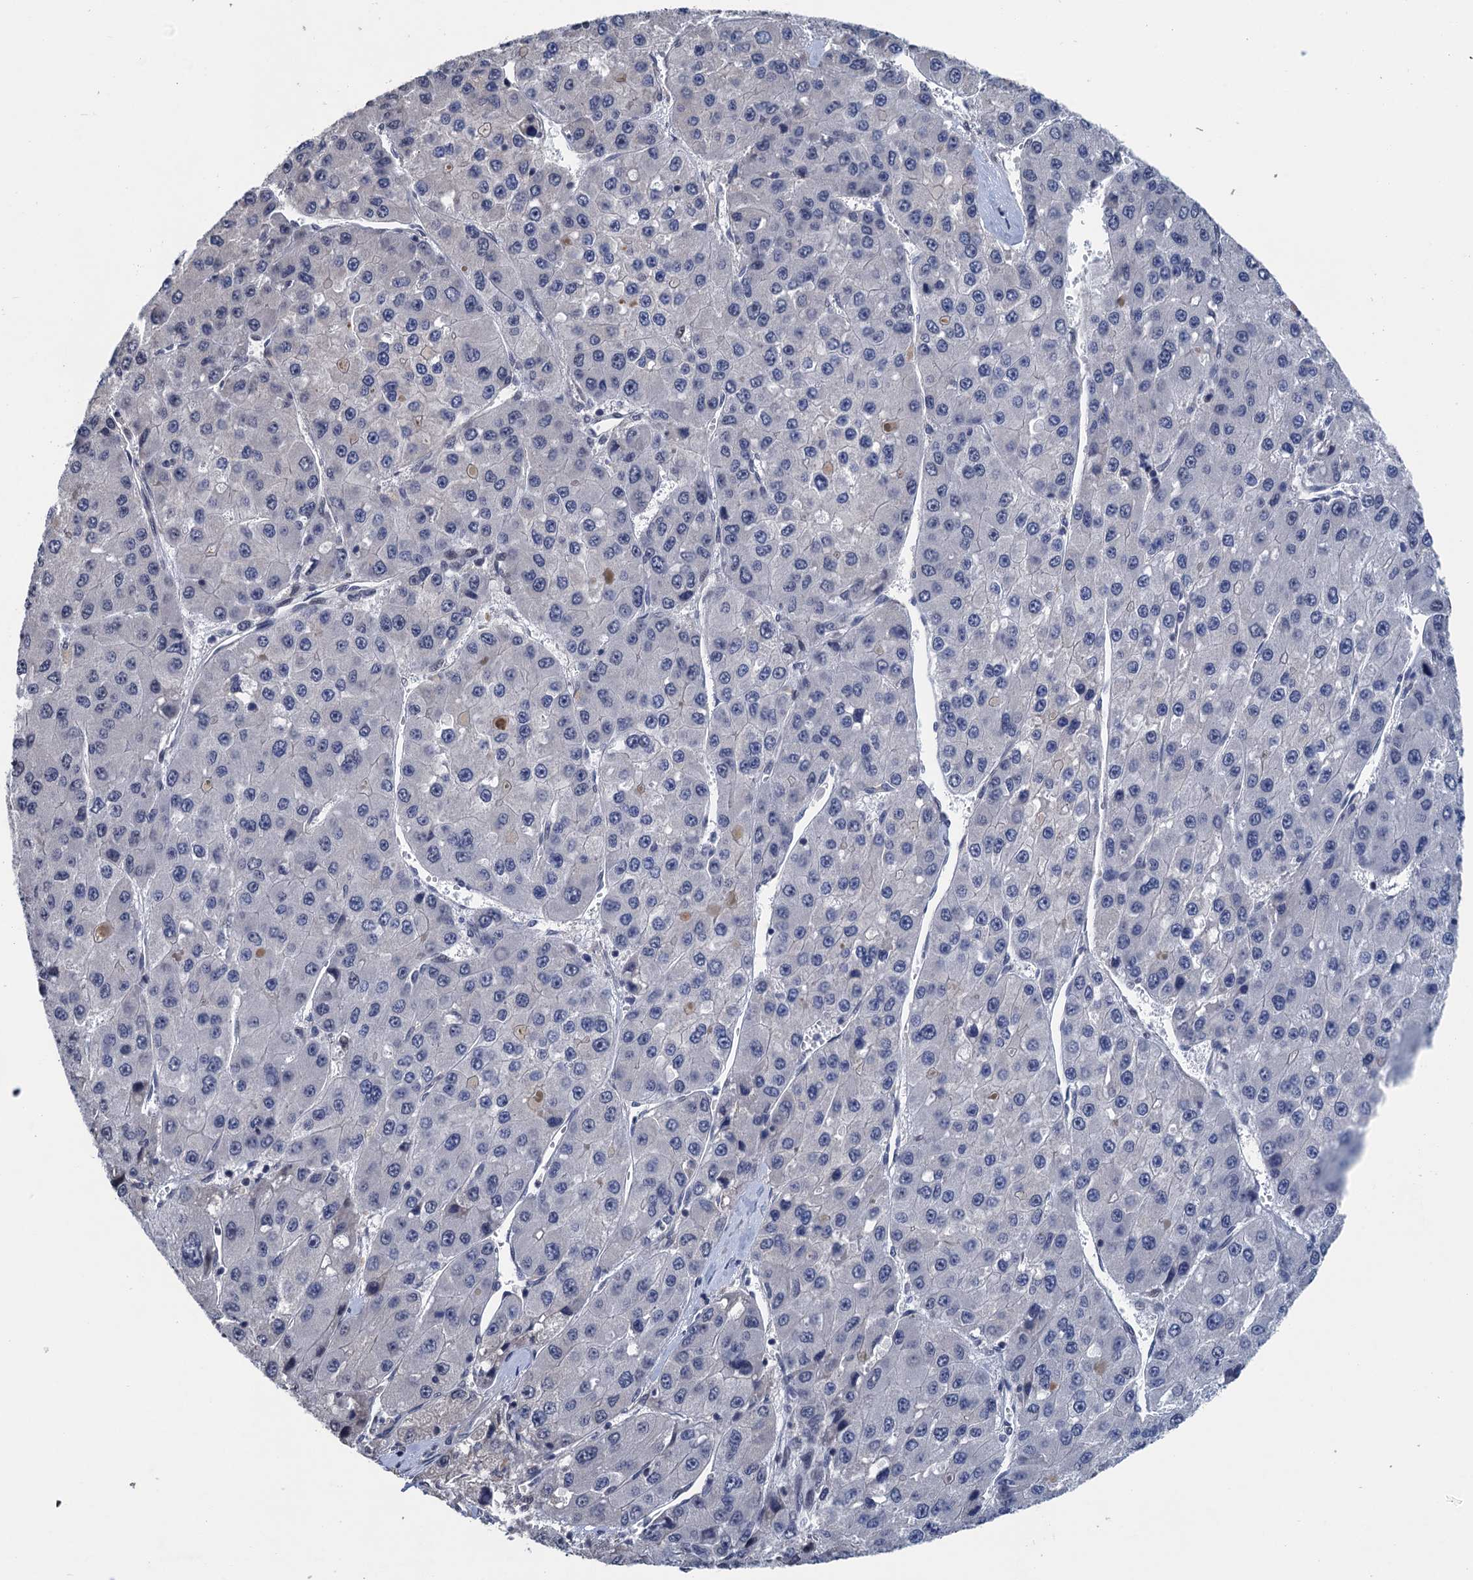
{"staining": {"intensity": "negative", "quantity": "none", "location": "none"}, "tissue": "liver cancer", "cell_type": "Tumor cells", "image_type": "cancer", "snomed": [{"axis": "morphology", "description": "Carcinoma, Hepatocellular, NOS"}, {"axis": "topography", "description": "Liver"}], "caption": "This micrograph is of hepatocellular carcinoma (liver) stained with immunohistochemistry (IHC) to label a protein in brown with the nuclei are counter-stained blue. There is no positivity in tumor cells. (Brightfield microscopy of DAB immunohistochemistry (IHC) at high magnification).", "gene": "ART5", "patient": {"sex": "female", "age": 73}}